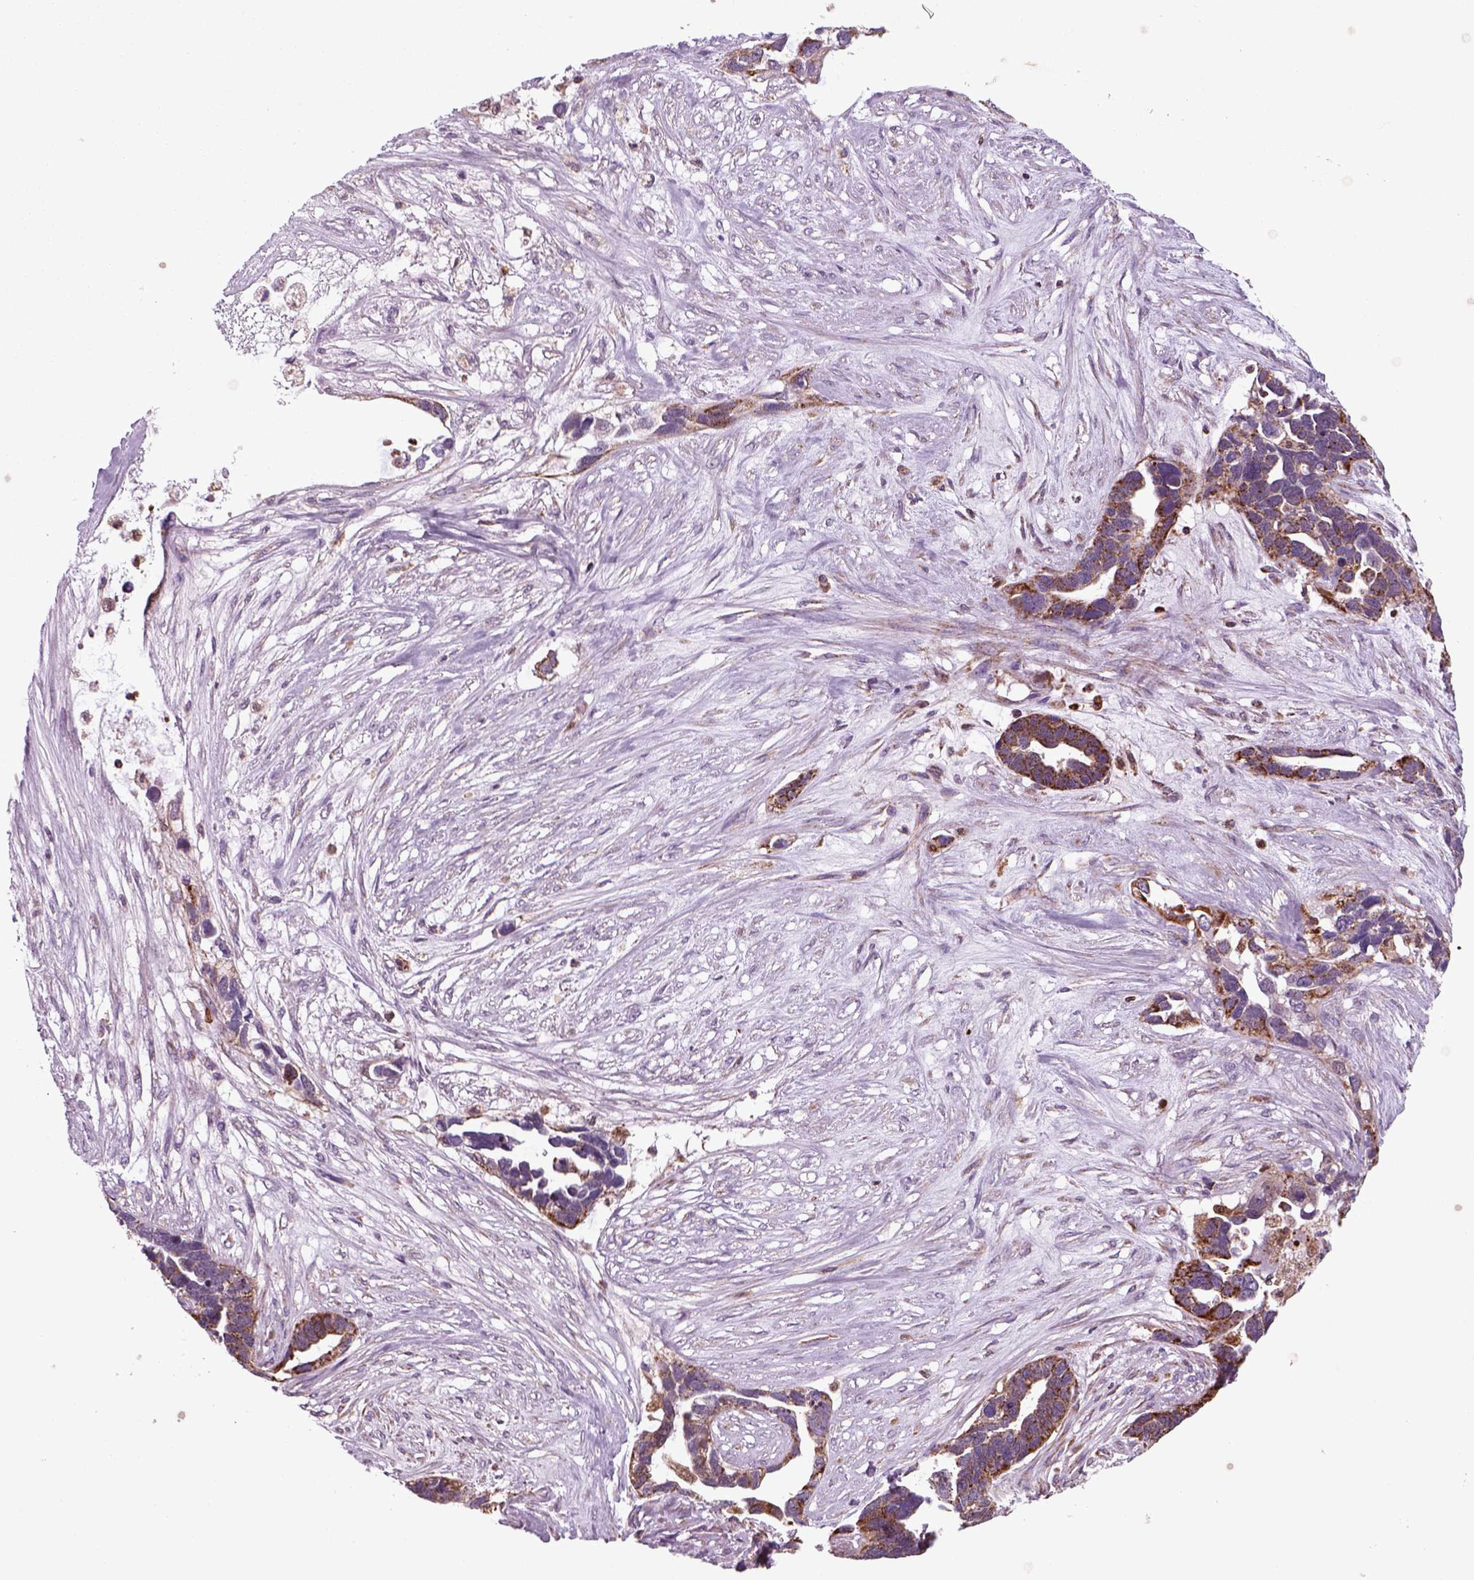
{"staining": {"intensity": "strong", "quantity": ">75%", "location": "cytoplasmic/membranous"}, "tissue": "ovarian cancer", "cell_type": "Tumor cells", "image_type": "cancer", "snomed": [{"axis": "morphology", "description": "Cystadenocarcinoma, serous, NOS"}, {"axis": "topography", "description": "Ovary"}], "caption": "Ovarian serous cystadenocarcinoma stained with IHC reveals strong cytoplasmic/membranous positivity in about >75% of tumor cells. The protein of interest is stained brown, and the nuclei are stained in blue (DAB IHC with brightfield microscopy, high magnification).", "gene": "NUDT16L1", "patient": {"sex": "female", "age": 54}}